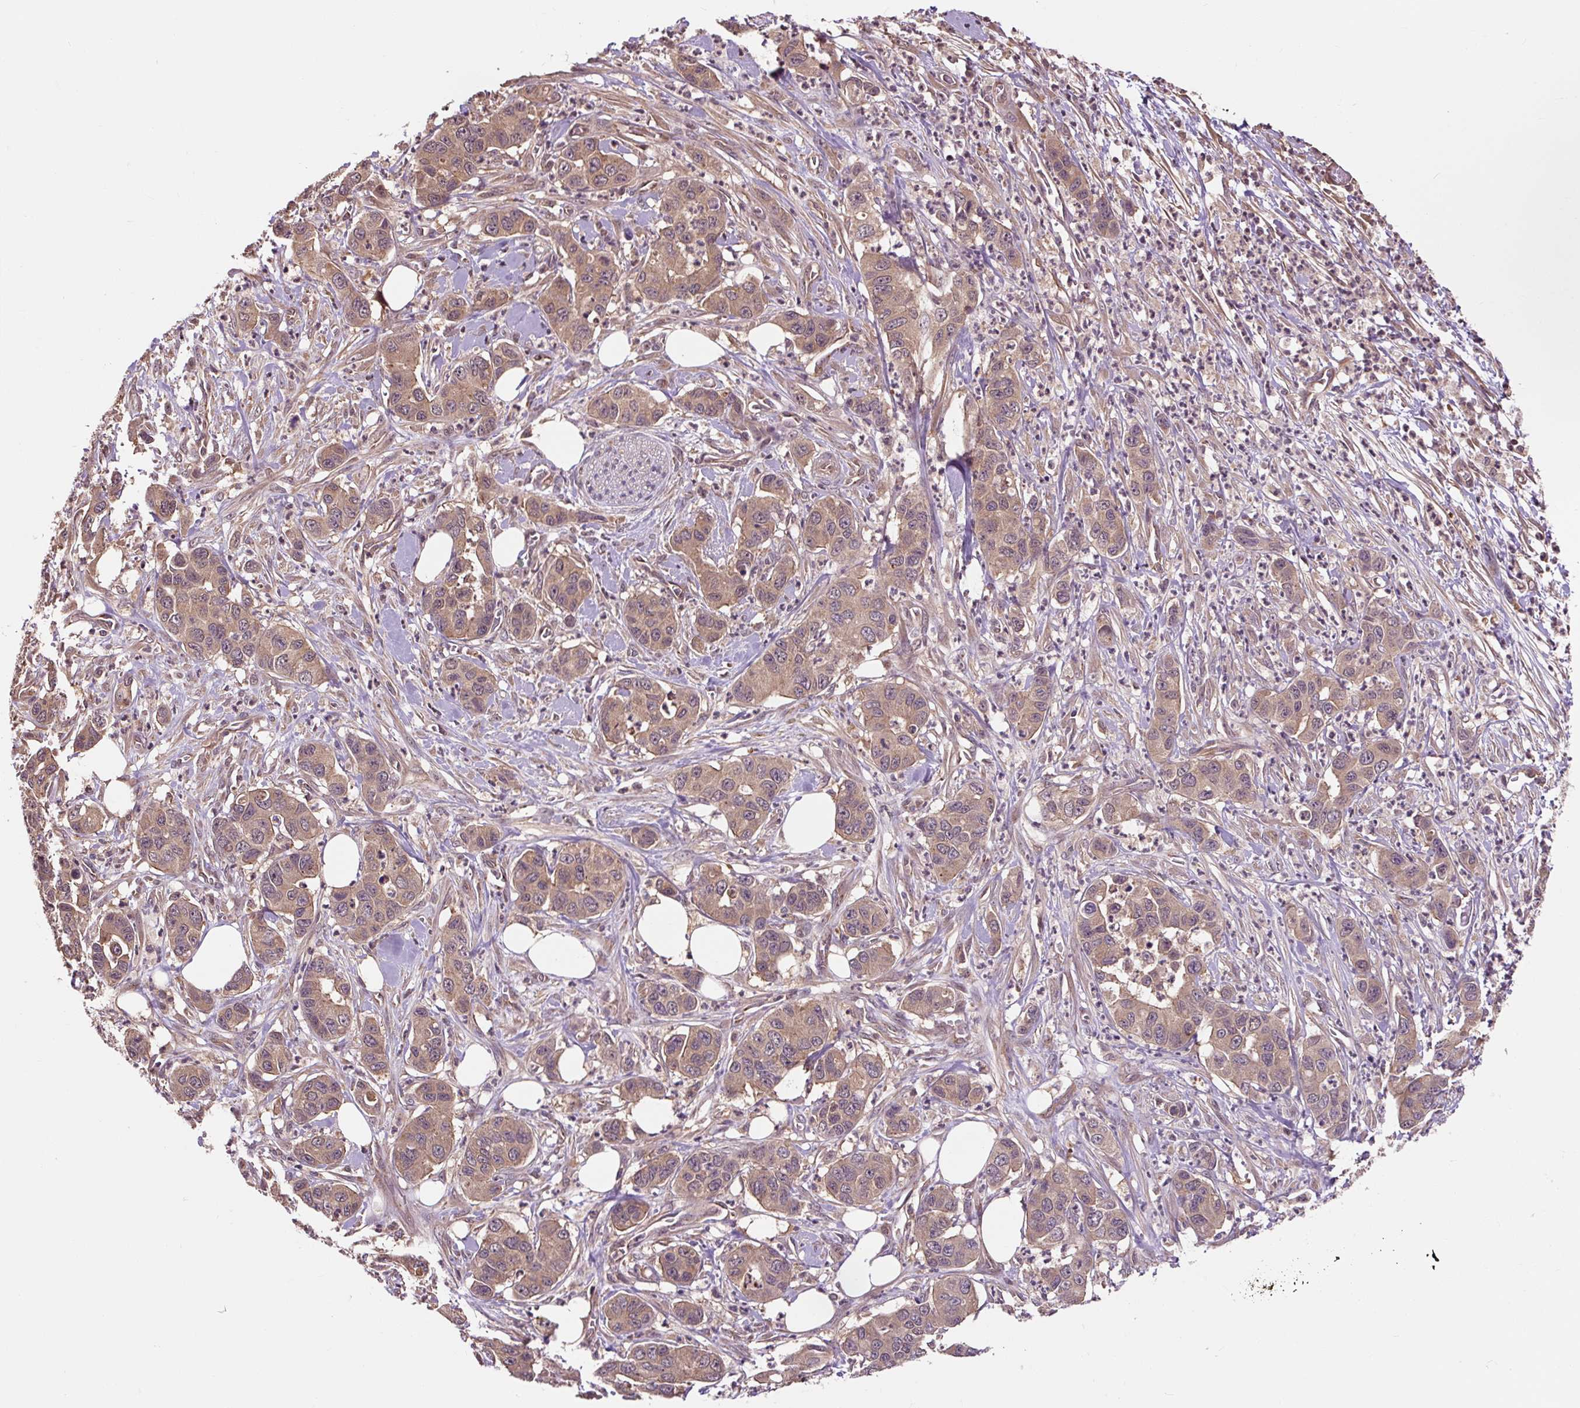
{"staining": {"intensity": "moderate", "quantity": ">75%", "location": "cytoplasmic/membranous"}, "tissue": "pancreatic cancer", "cell_type": "Tumor cells", "image_type": "cancer", "snomed": [{"axis": "morphology", "description": "Adenocarcinoma, NOS"}, {"axis": "topography", "description": "Pancreas"}], "caption": "The immunohistochemical stain shows moderate cytoplasmic/membranous staining in tumor cells of pancreatic cancer tissue. (Stains: DAB (3,3'-diaminobenzidine) in brown, nuclei in blue, Microscopy: brightfield microscopy at high magnification).", "gene": "MMS19", "patient": {"sex": "male", "age": 73}}